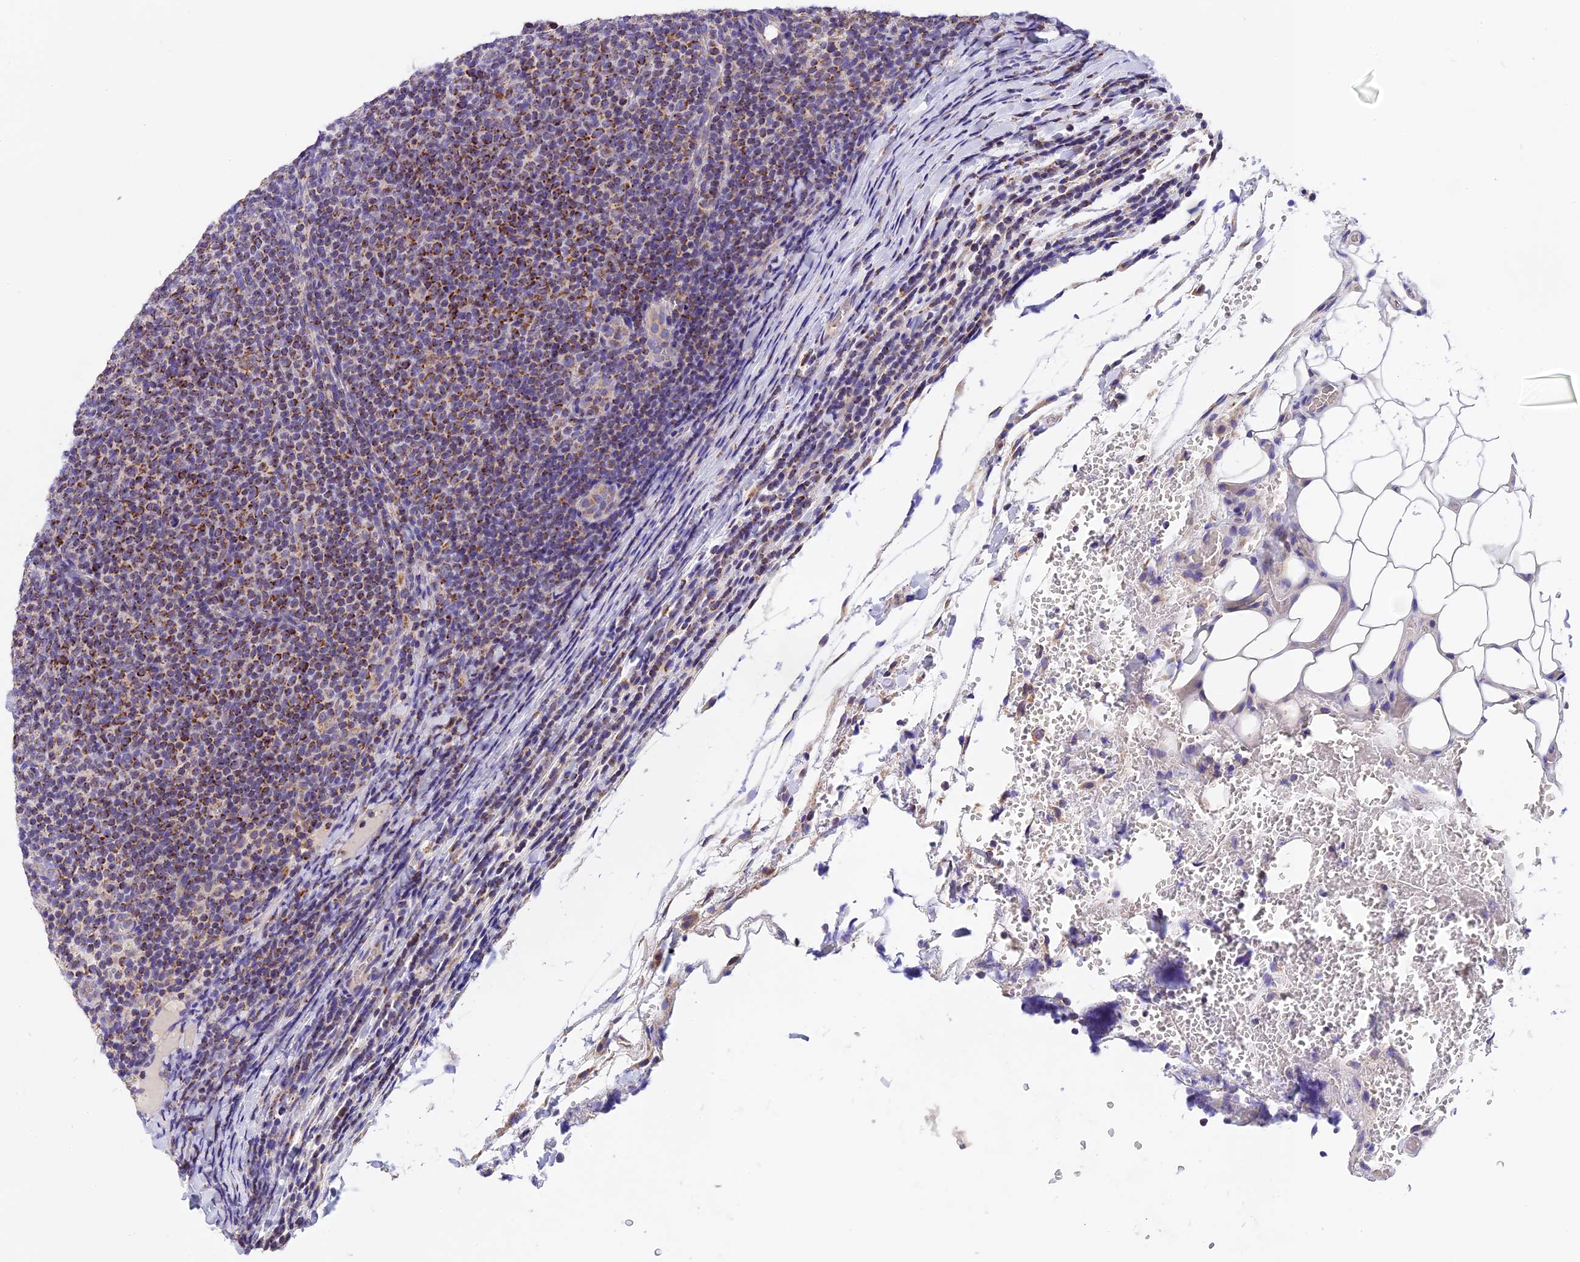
{"staining": {"intensity": "moderate", "quantity": "25%-75%", "location": "cytoplasmic/membranous"}, "tissue": "lymphoma", "cell_type": "Tumor cells", "image_type": "cancer", "snomed": [{"axis": "morphology", "description": "Malignant lymphoma, non-Hodgkin's type, Low grade"}, {"axis": "topography", "description": "Lymph node"}], "caption": "The image displays a brown stain indicating the presence of a protein in the cytoplasmic/membranous of tumor cells in malignant lymphoma, non-Hodgkin's type (low-grade). Immunohistochemistry stains the protein in brown and the nuclei are stained blue.", "gene": "MGME1", "patient": {"sex": "male", "age": 66}}